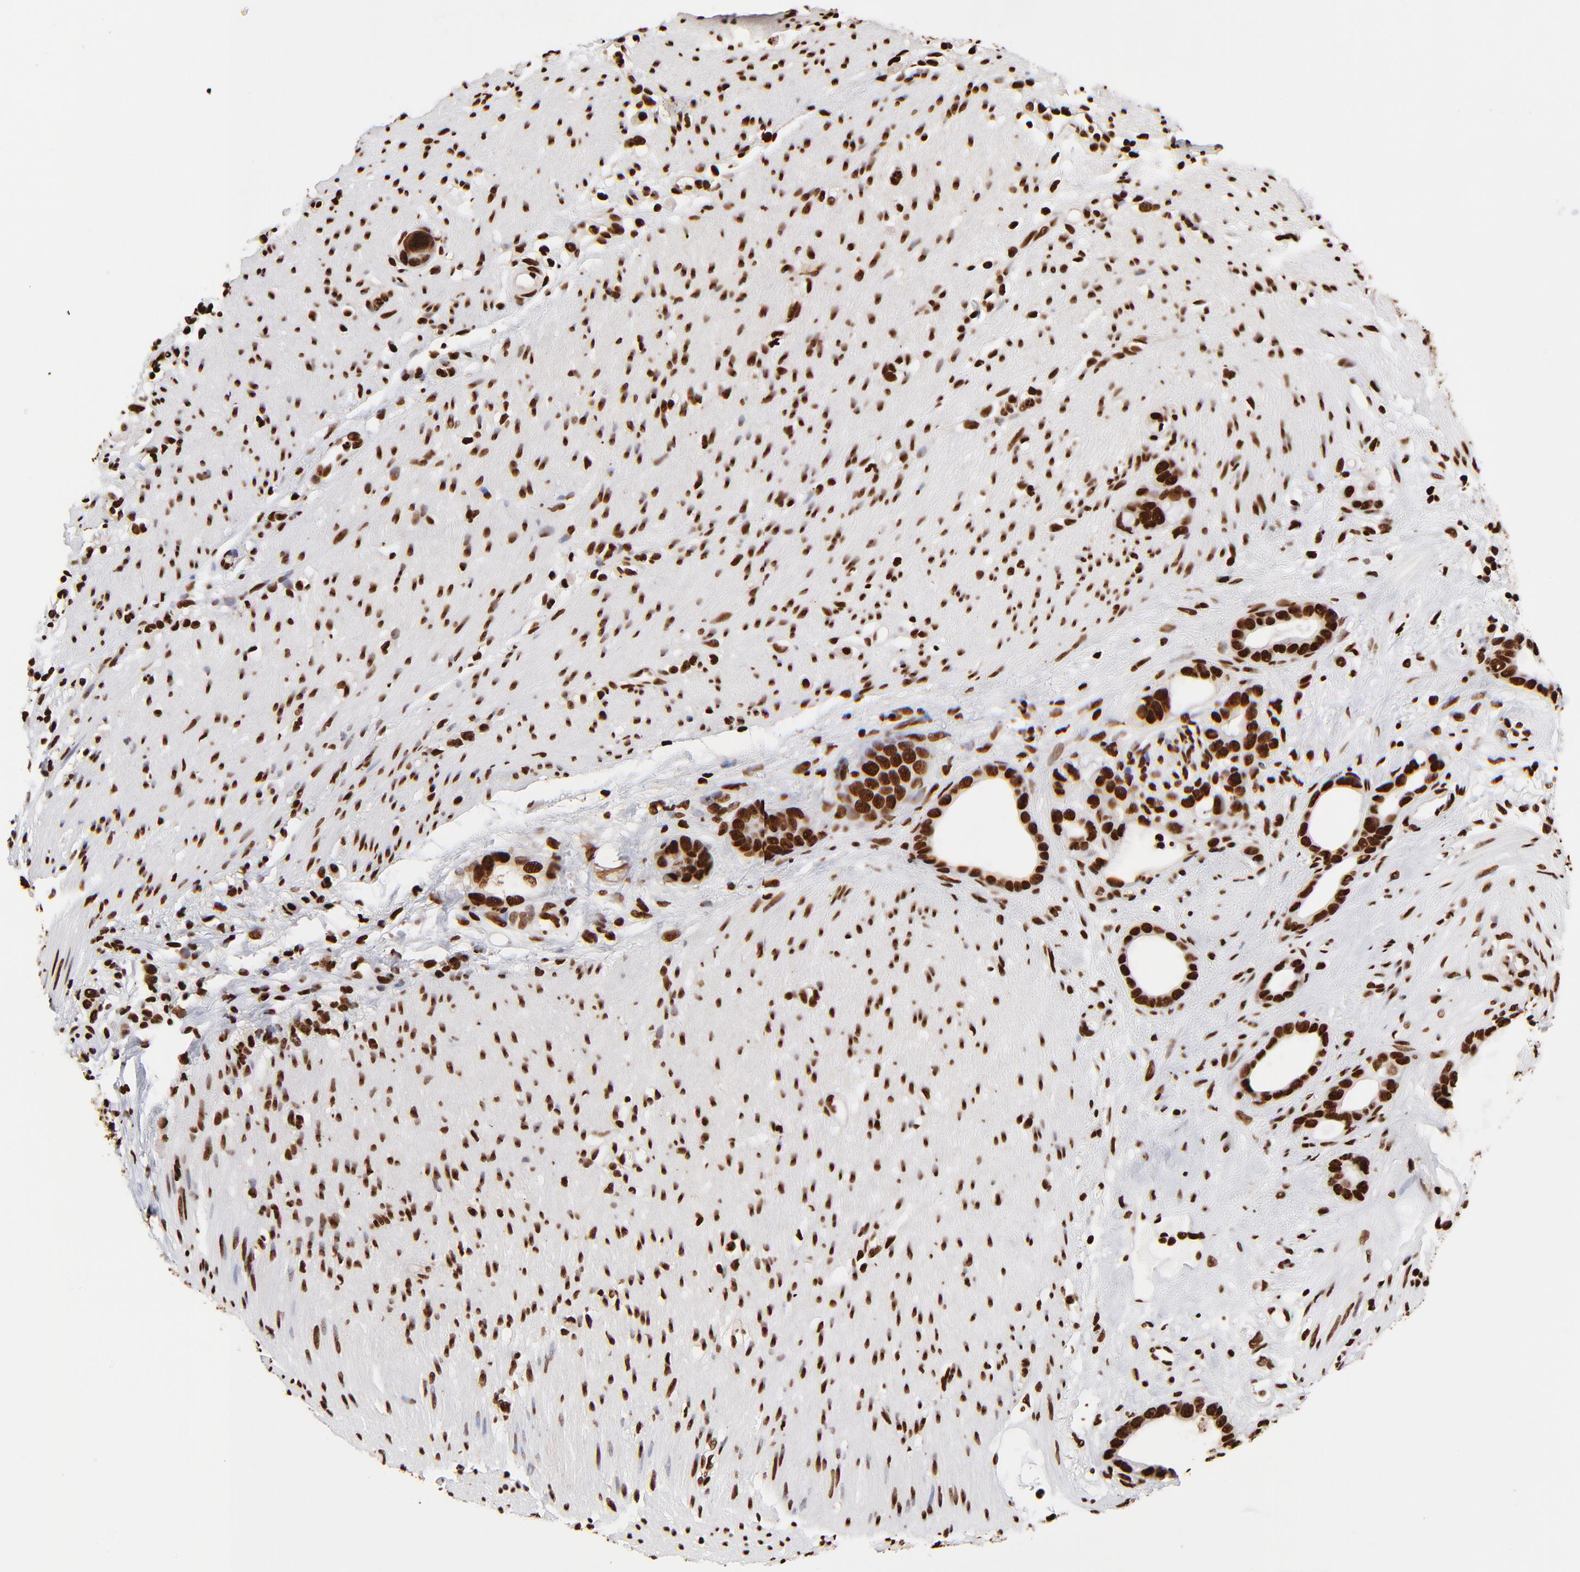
{"staining": {"intensity": "strong", "quantity": ">75%", "location": "nuclear"}, "tissue": "stomach cancer", "cell_type": "Tumor cells", "image_type": "cancer", "snomed": [{"axis": "morphology", "description": "Adenocarcinoma, NOS"}, {"axis": "topography", "description": "Stomach"}], "caption": "Human stomach cancer (adenocarcinoma) stained with a protein marker displays strong staining in tumor cells.", "gene": "ZNF544", "patient": {"sex": "female", "age": 75}}